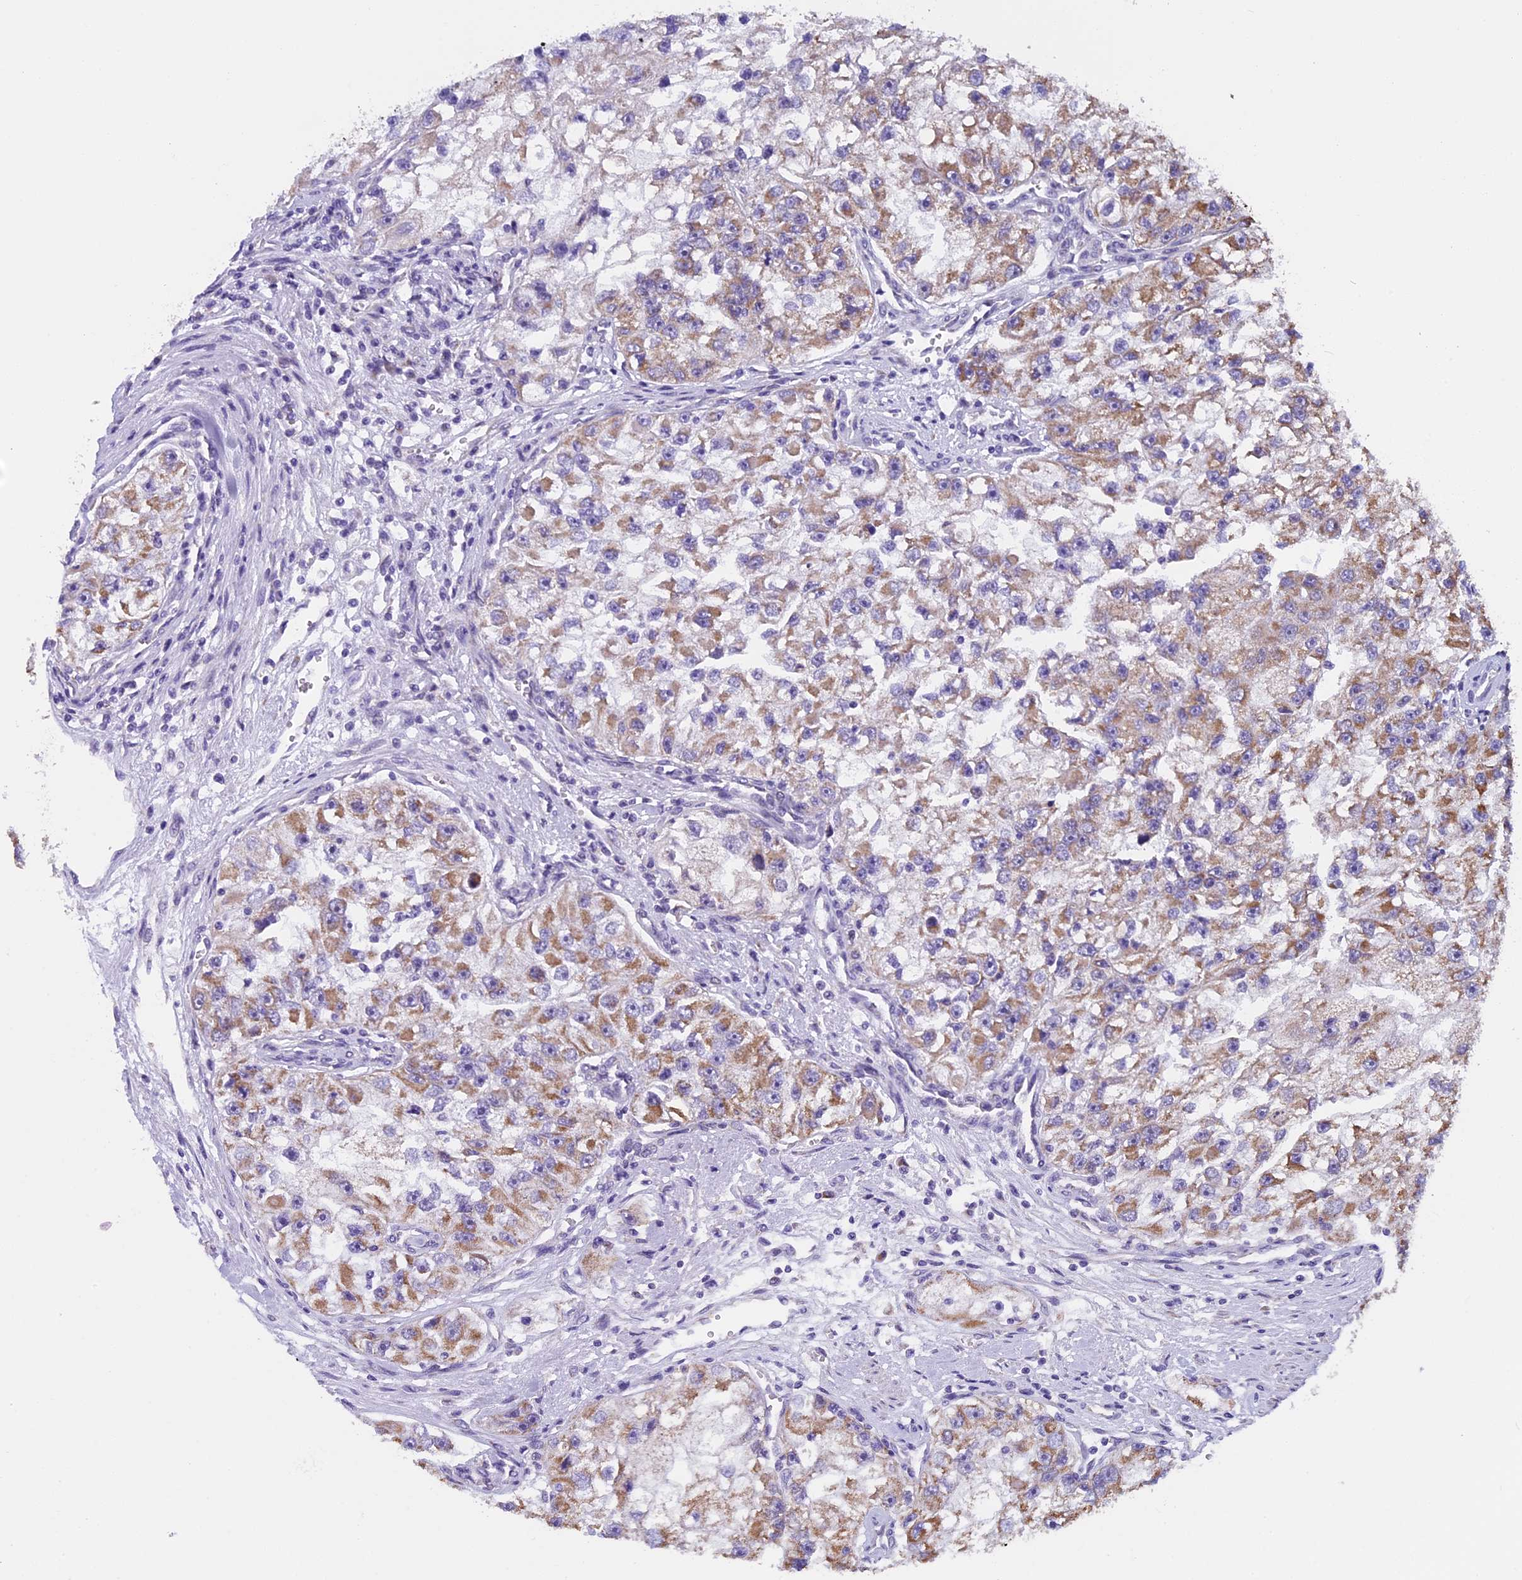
{"staining": {"intensity": "moderate", "quantity": ">75%", "location": "cytoplasmic/membranous"}, "tissue": "renal cancer", "cell_type": "Tumor cells", "image_type": "cancer", "snomed": [{"axis": "morphology", "description": "Adenocarcinoma, NOS"}, {"axis": "topography", "description": "Kidney"}], "caption": "Renal adenocarcinoma stained for a protein reveals moderate cytoplasmic/membranous positivity in tumor cells. The staining is performed using DAB (3,3'-diaminobenzidine) brown chromogen to label protein expression. The nuclei are counter-stained blue using hematoxylin.", "gene": "ZNF317", "patient": {"sex": "male", "age": 63}}